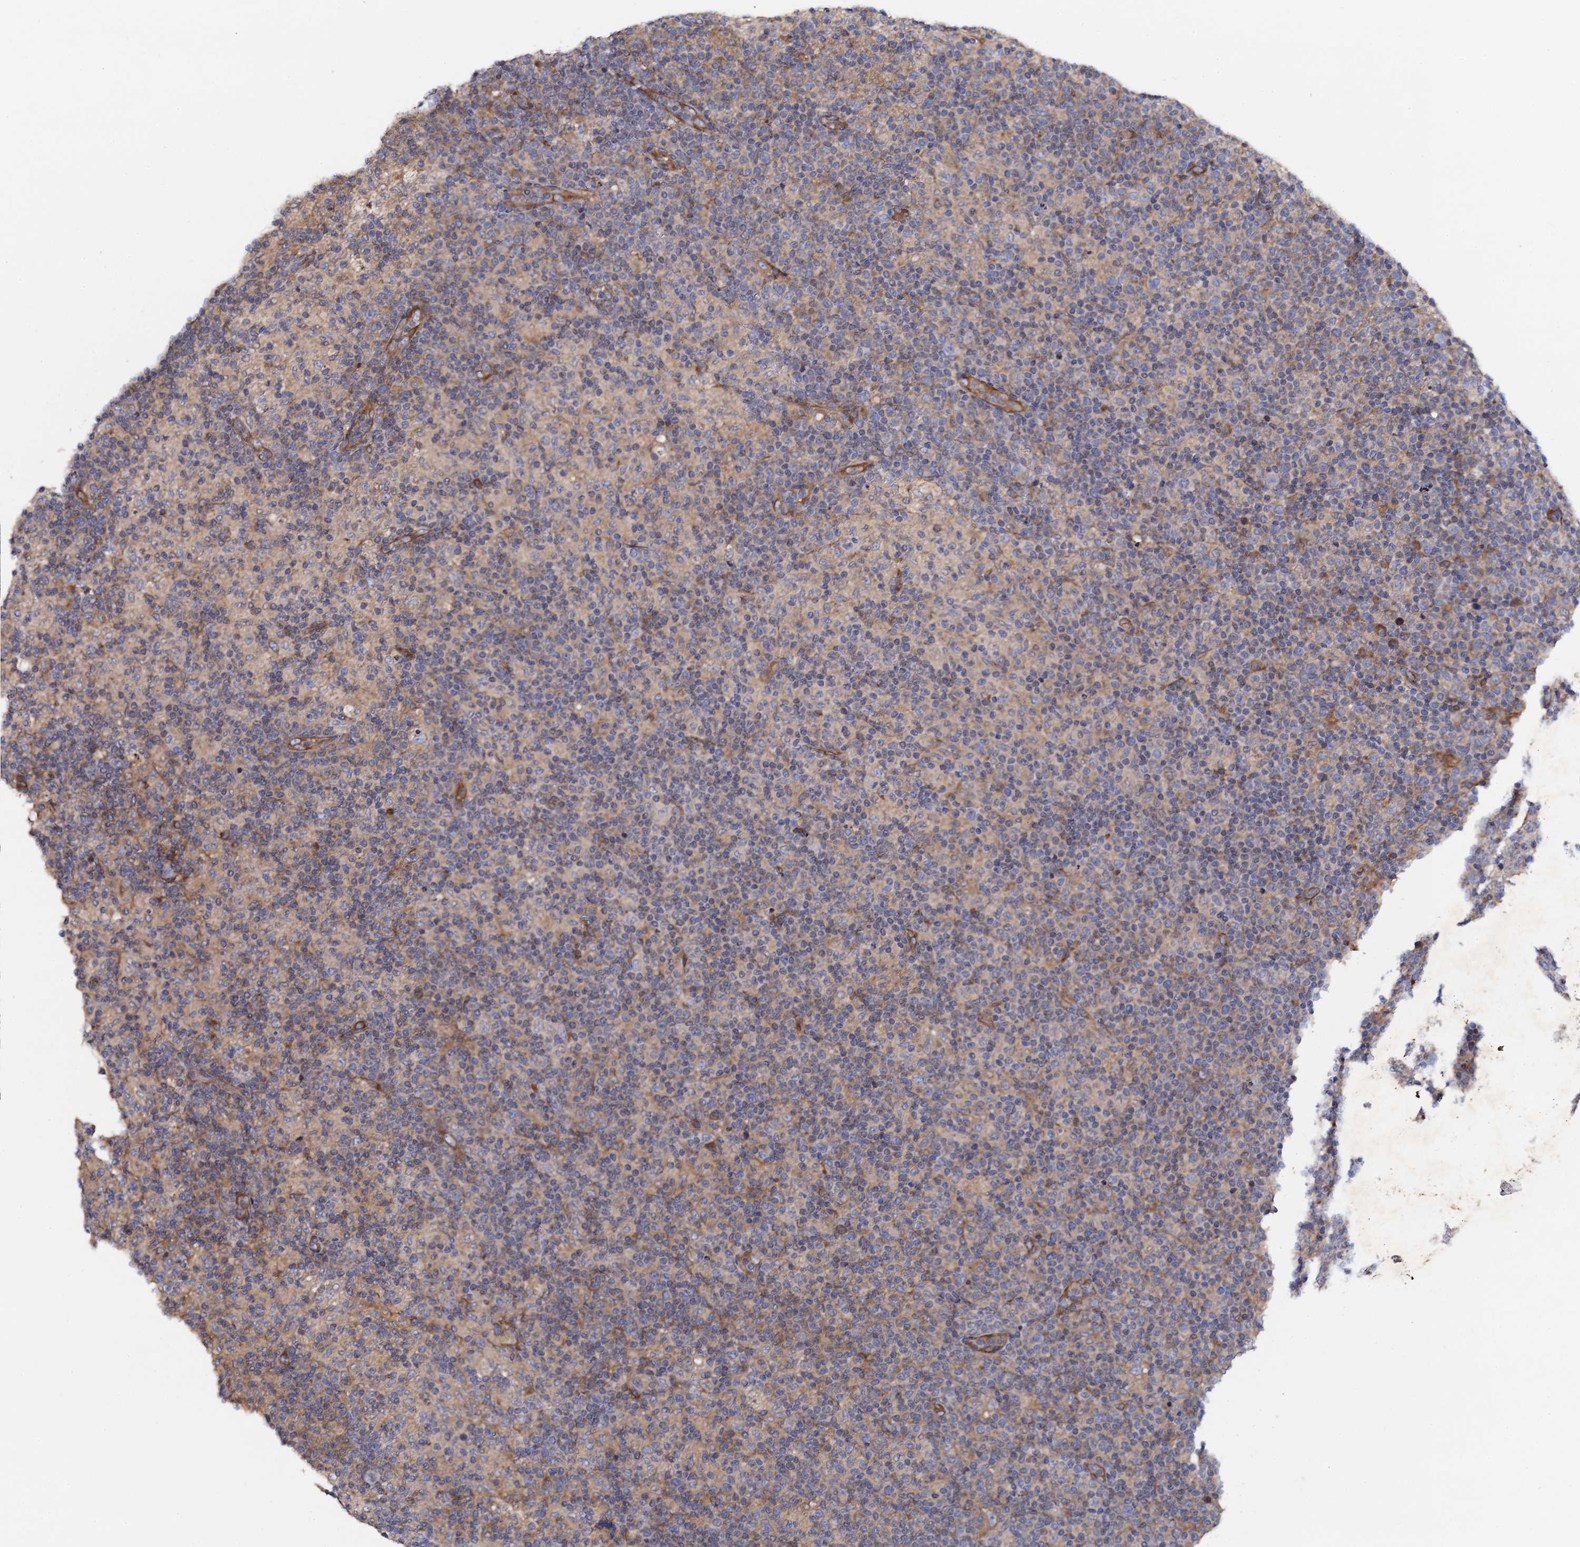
{"staining": {"intensity": "weak", "quantity": "<25%", "location": "cytoplasmic/membranous"}, "tissue": "lymph node", "cell_type": "Germinal center cells", "image_type": "normal", "snomed": [{"axis": "morphology", "description": "Normal tissue, NOS"}, {"axis": "morphology", "description": "Inflammation, NOS"}, {"axis": "topography", "description": "Lymph node"}], "caption": "Histopathology image shows no significant protein positivity in germinal center cells of unremarkable lymph node. The staining was performed using DAB (3,3'-diaminobenzidine) to visualize the protein expression in brown, while the nuclei were stained in blue with hematoxylin (Magnification: 20x).", "gene": "MRPL48", "patient": {"sex": "male", "age": 55}}